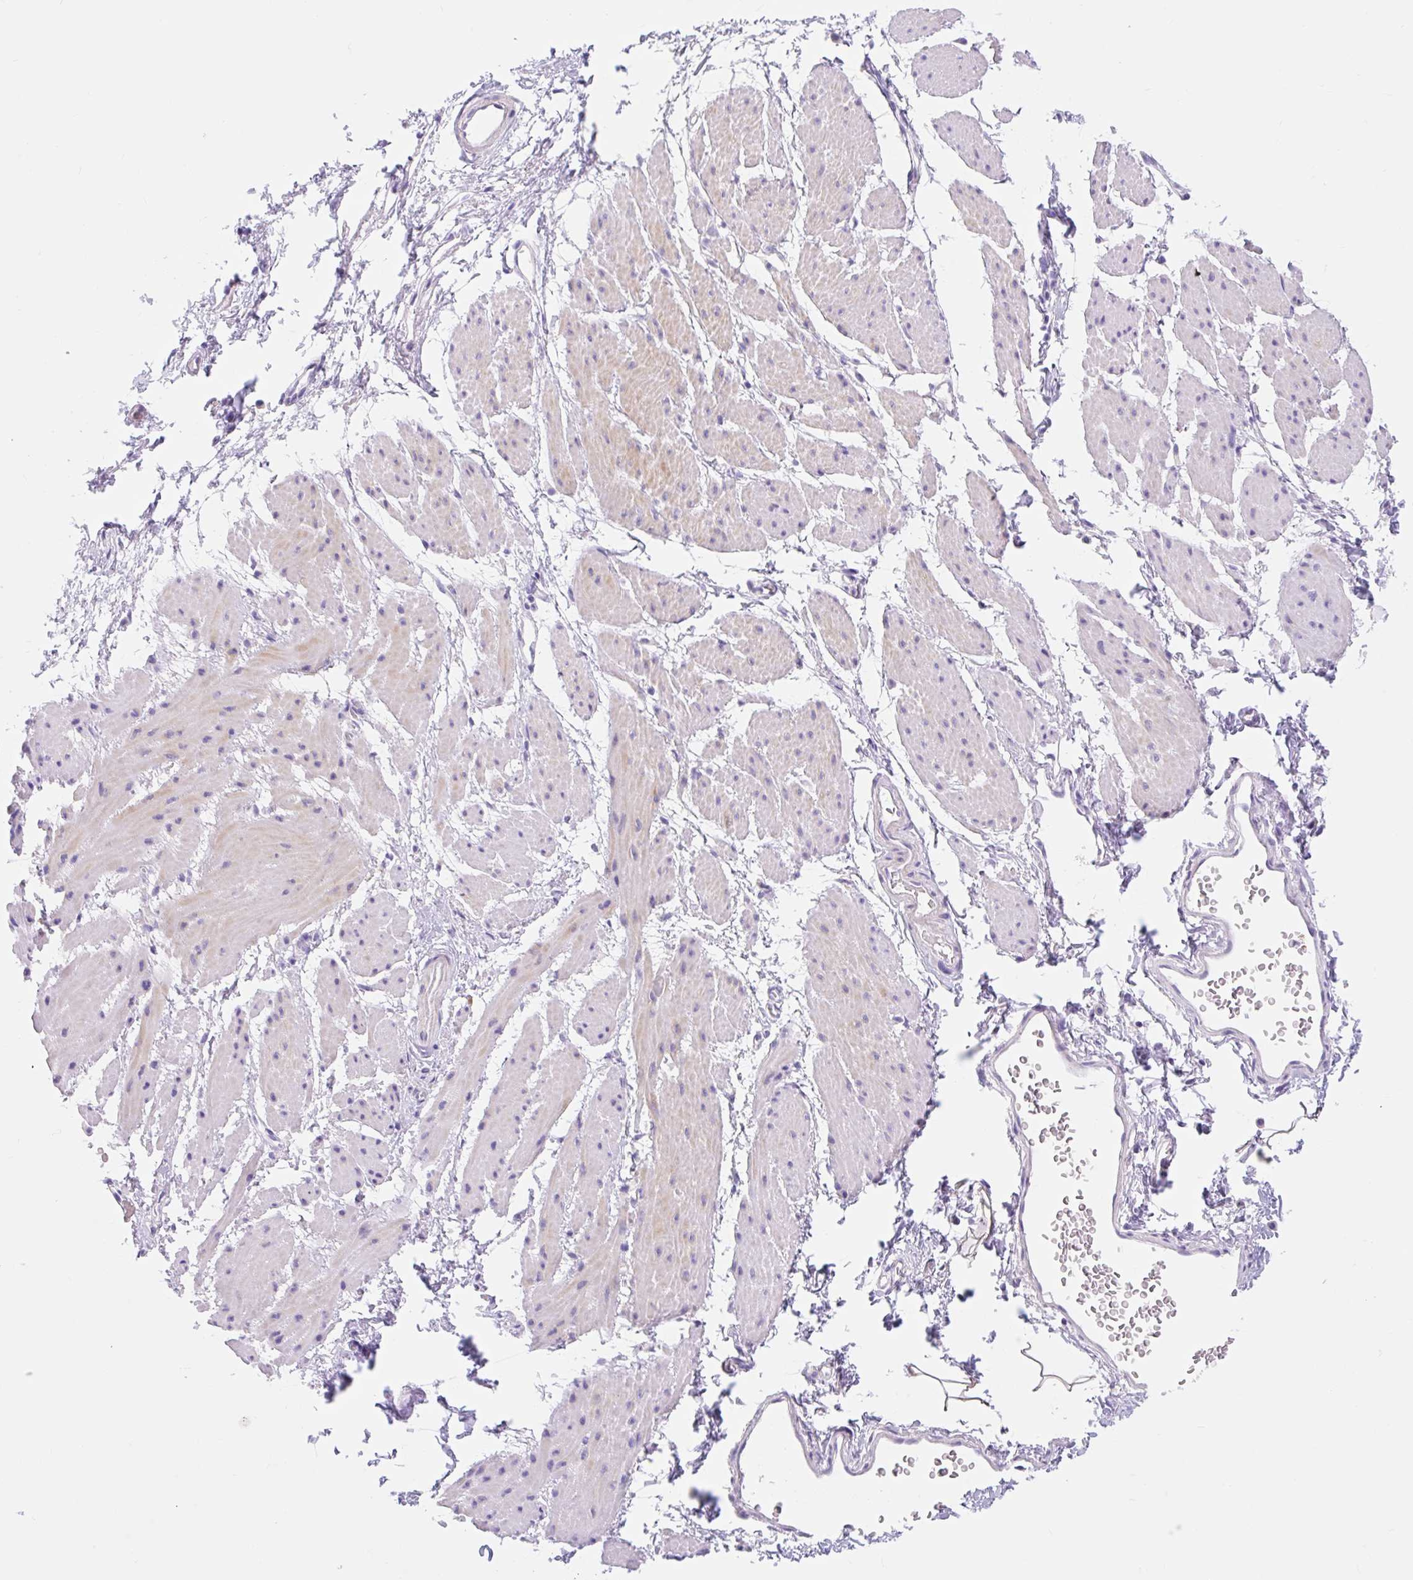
{"staining": {"intensity": "negative", "quantity": "none", "location": "none"}, "tissue": "esophagus", "cell_type": "Squamous epithelial cells", "image_type": "normal", "snomed": [{"axis": "morphology", "description": "Normal tissue, NOS"}, {"axis": "topography", "description": "Esophagus"}], "caption": "Photomicrograph shows no significant protein expression in squamous epithelial cells of benign esophagus.", "gene": "SLC28A1", "patient": {"sex": "male", "age": 70}}